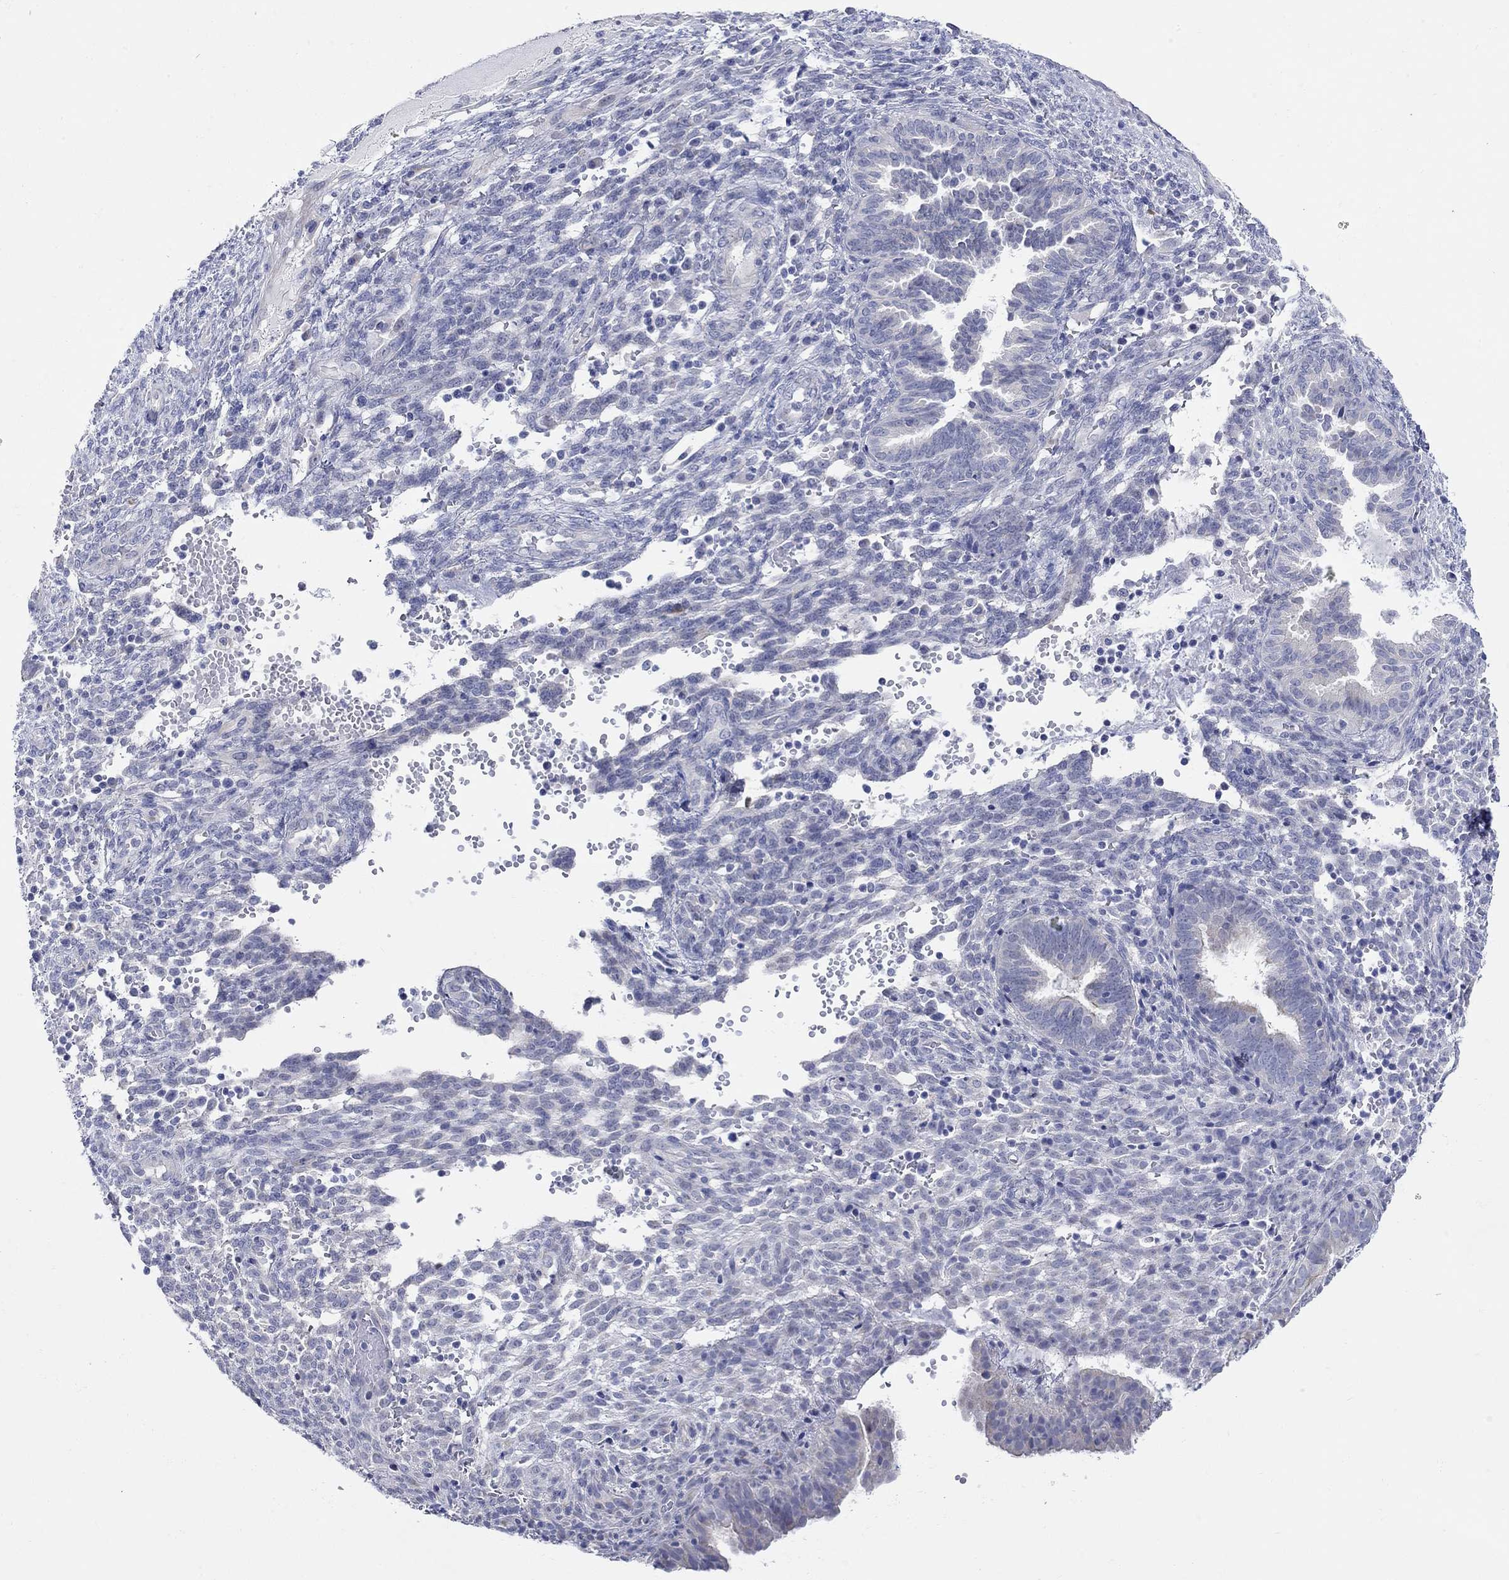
{"staining": {"intensity": "negative", "quantity": "none", "location": "none"}, "tissue": "endometrium", "cell_type": "Cells in endometrial stroma", "image_type": "normal", "snomed": [{"axis": "morphology", "description": "Normal tissue, NOS"}, {"axis": "topography", "description": "Endometrium"}], "caption": "A micrograph of endometrium stained for a protein demonstrates no brown staining in cells in endometrial stroma.", "gene": "KRT222", "patient": {"sex": "female", "age": 42}}